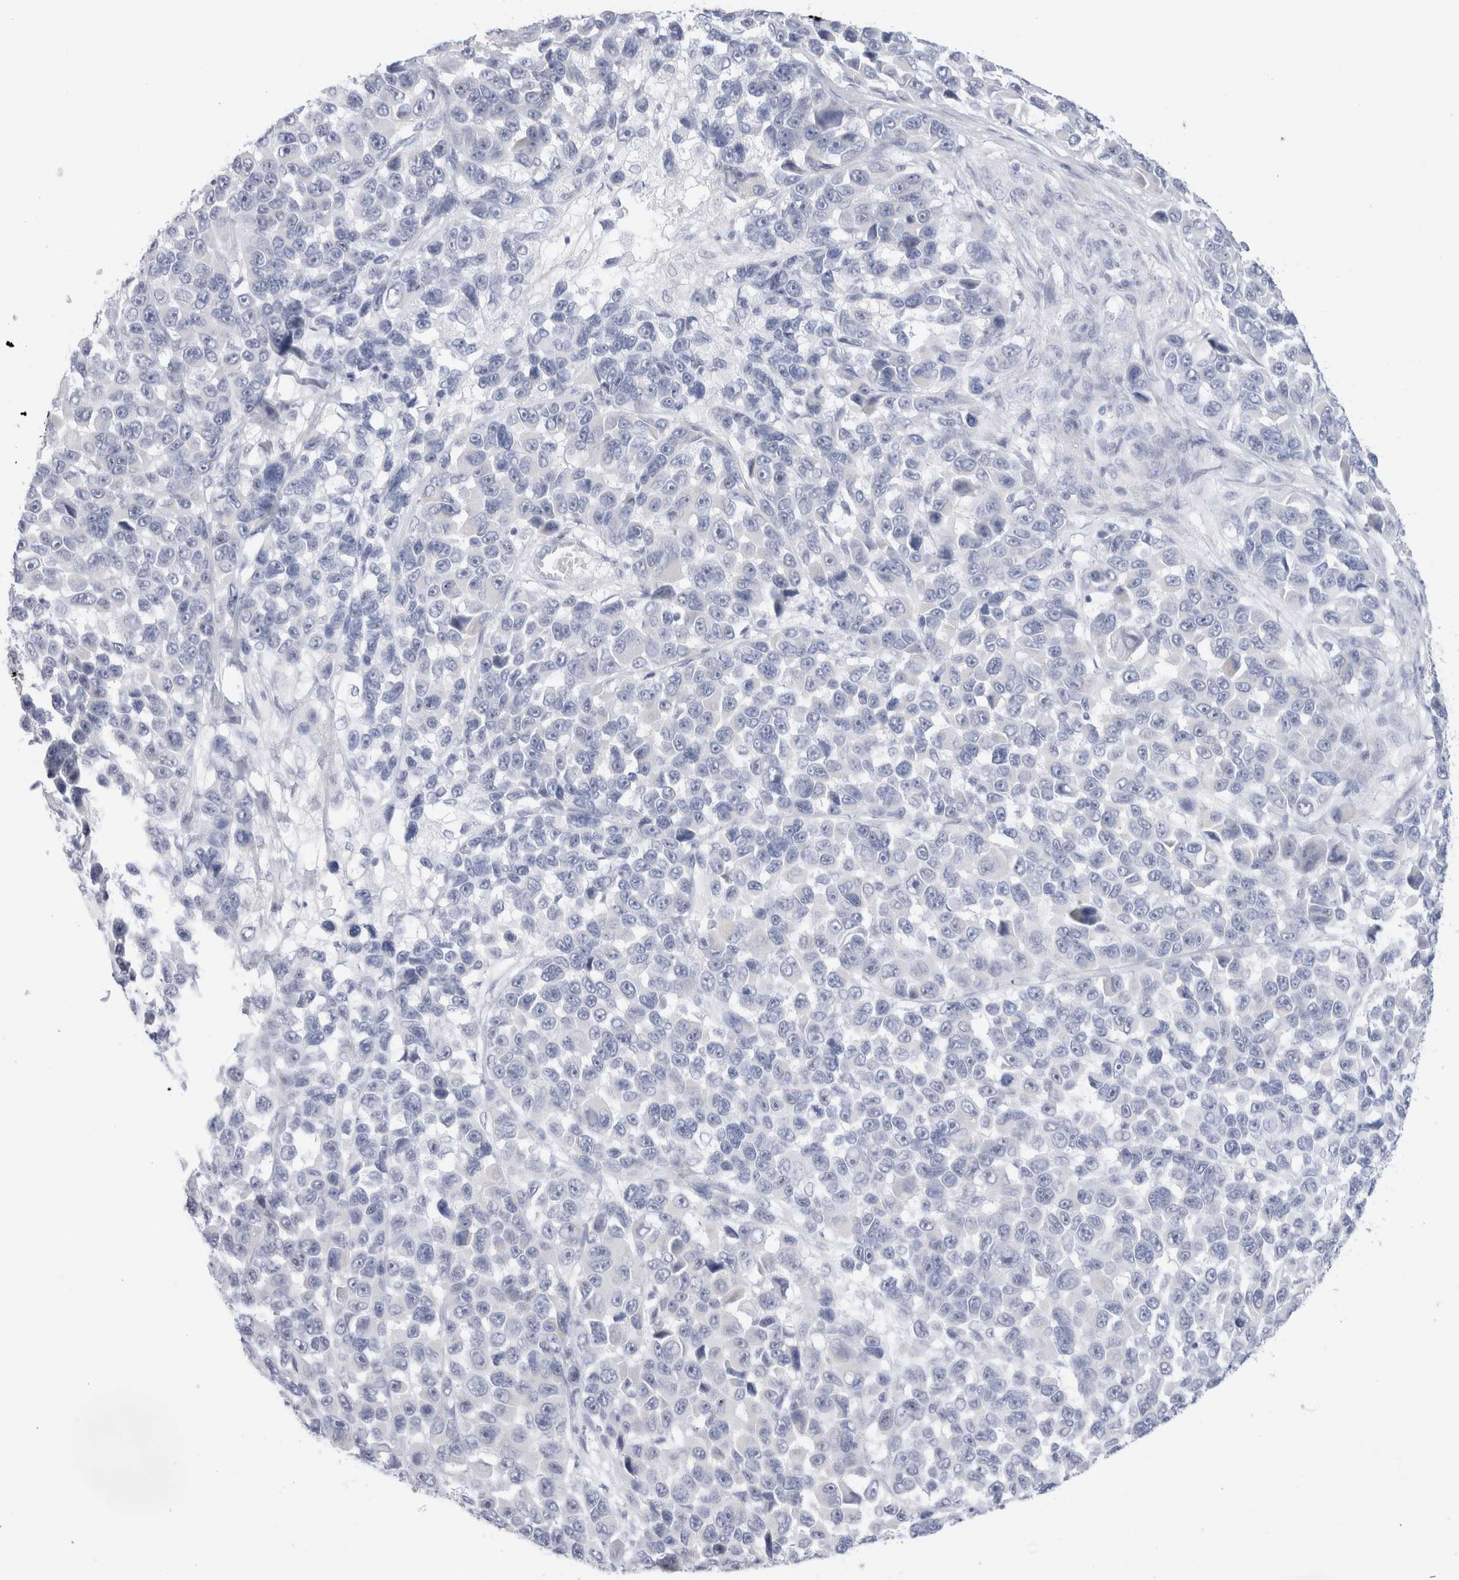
{"staining": {"intensity": "negative", "quantity": "none", "location": "none"}, "tissue": "melanoma", "cell_type": "Tumor cells", "image_type": "cancer", "snomed": [{"axis": "morphology", "description": "Malignant melanoma, NOS"}, {"axis": "topography", "description": "Skin"}], "caption": "A histopathology image of melanoma stained for a protein demonstrates no brown staining in tumor cells.", "gene": "MUC15", "patient": {"sex": "male", "age": 53}}